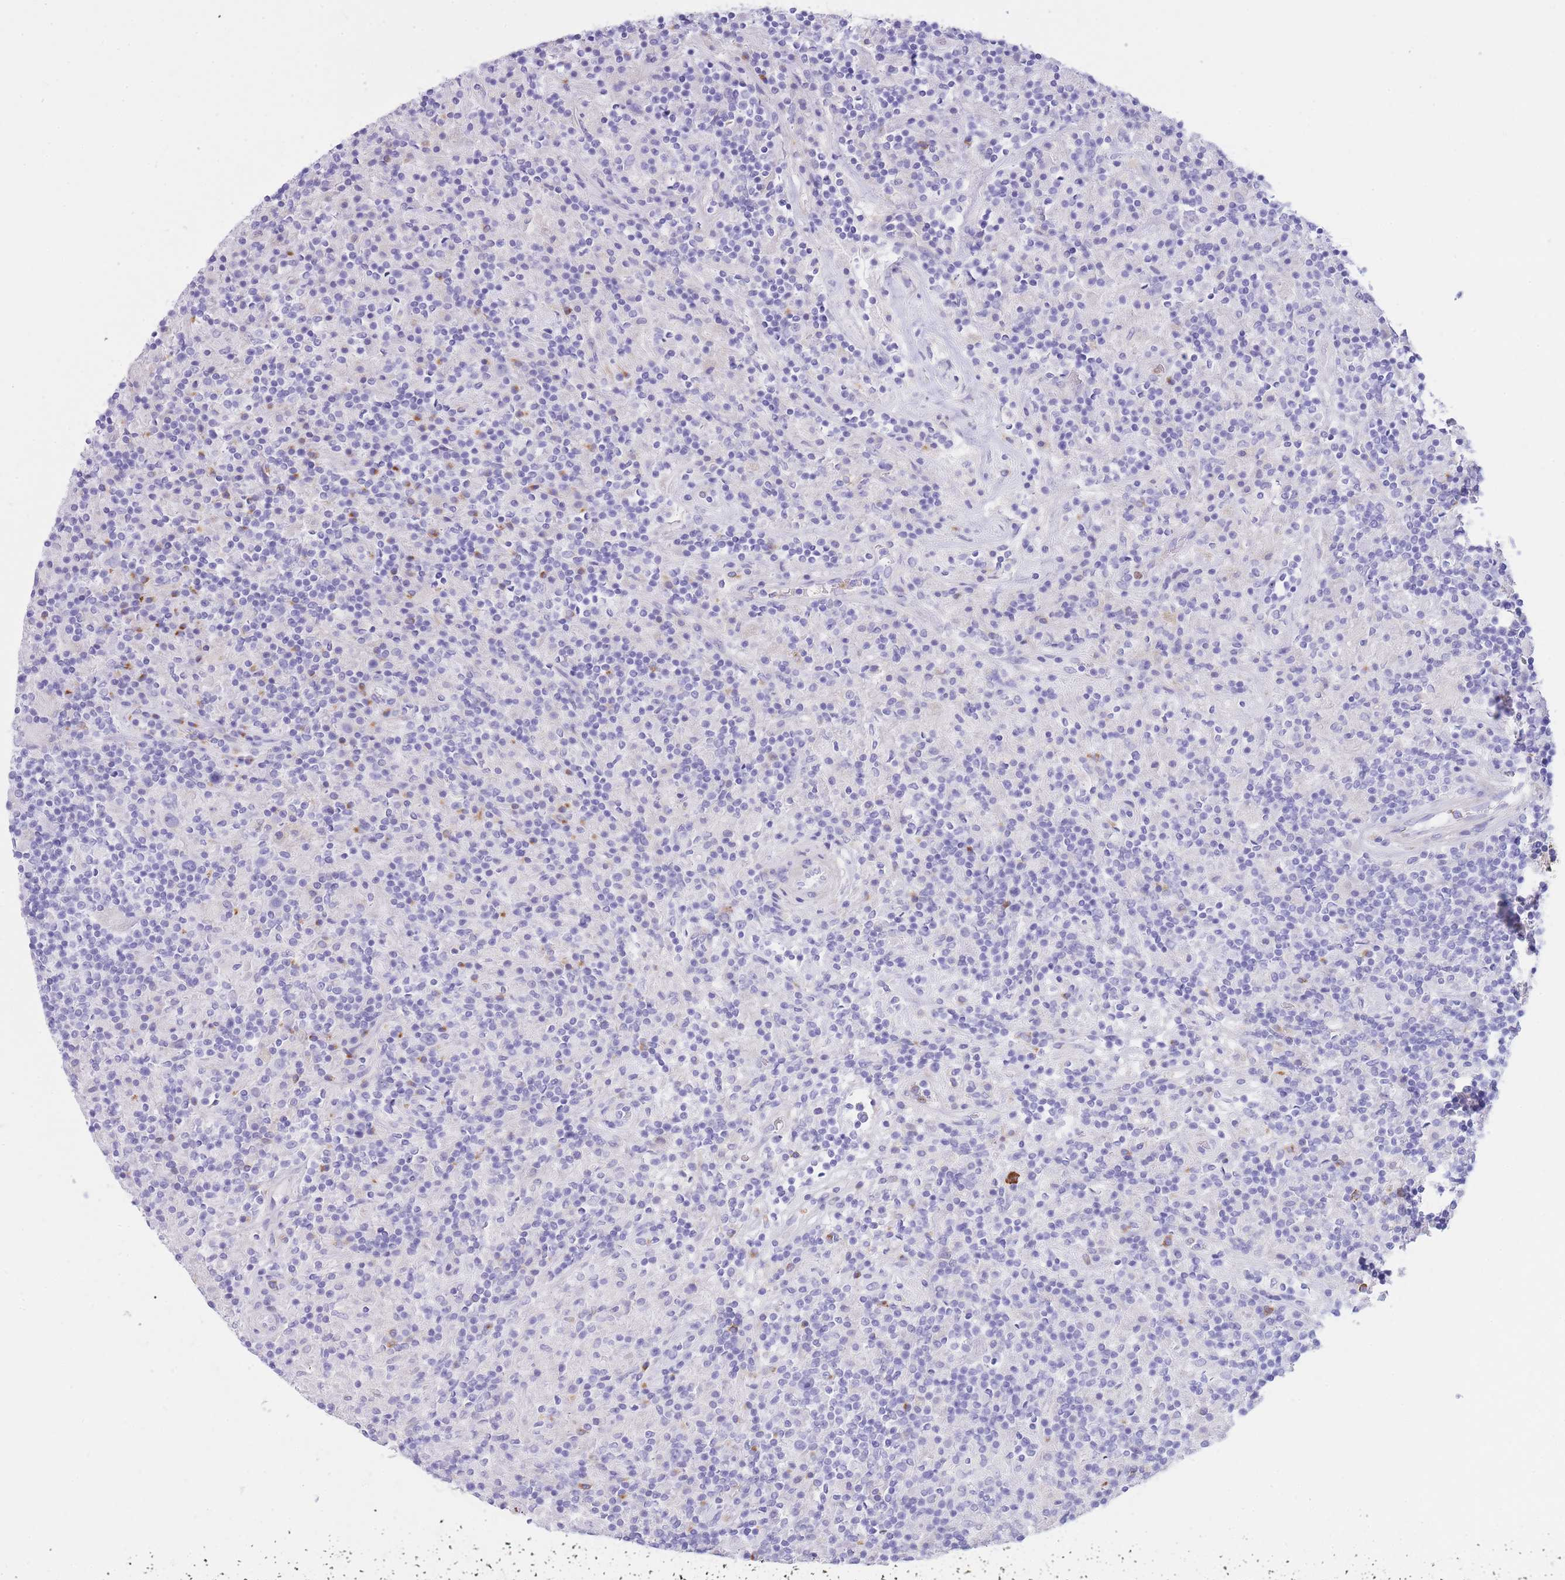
{"staining": {"intensity": "negative", "quantity": "none", "location": "none"}, "tissue": "lymphoma", "cell_type": "Tumor cells", "image_type": "cancer", "snomed": [{"axis": "morphology", "description": "Hodgkin's disease, NOS"}, {"axis": "topography", "description": "Lymph node"}], "caption": "IHC micrograph of neoplastic tissue: human lymphoma stained with DAB displays no significant protein expression in tumor cells.", "gene": "PLBD1", "patient": {"sex": "male", "age": 70}}